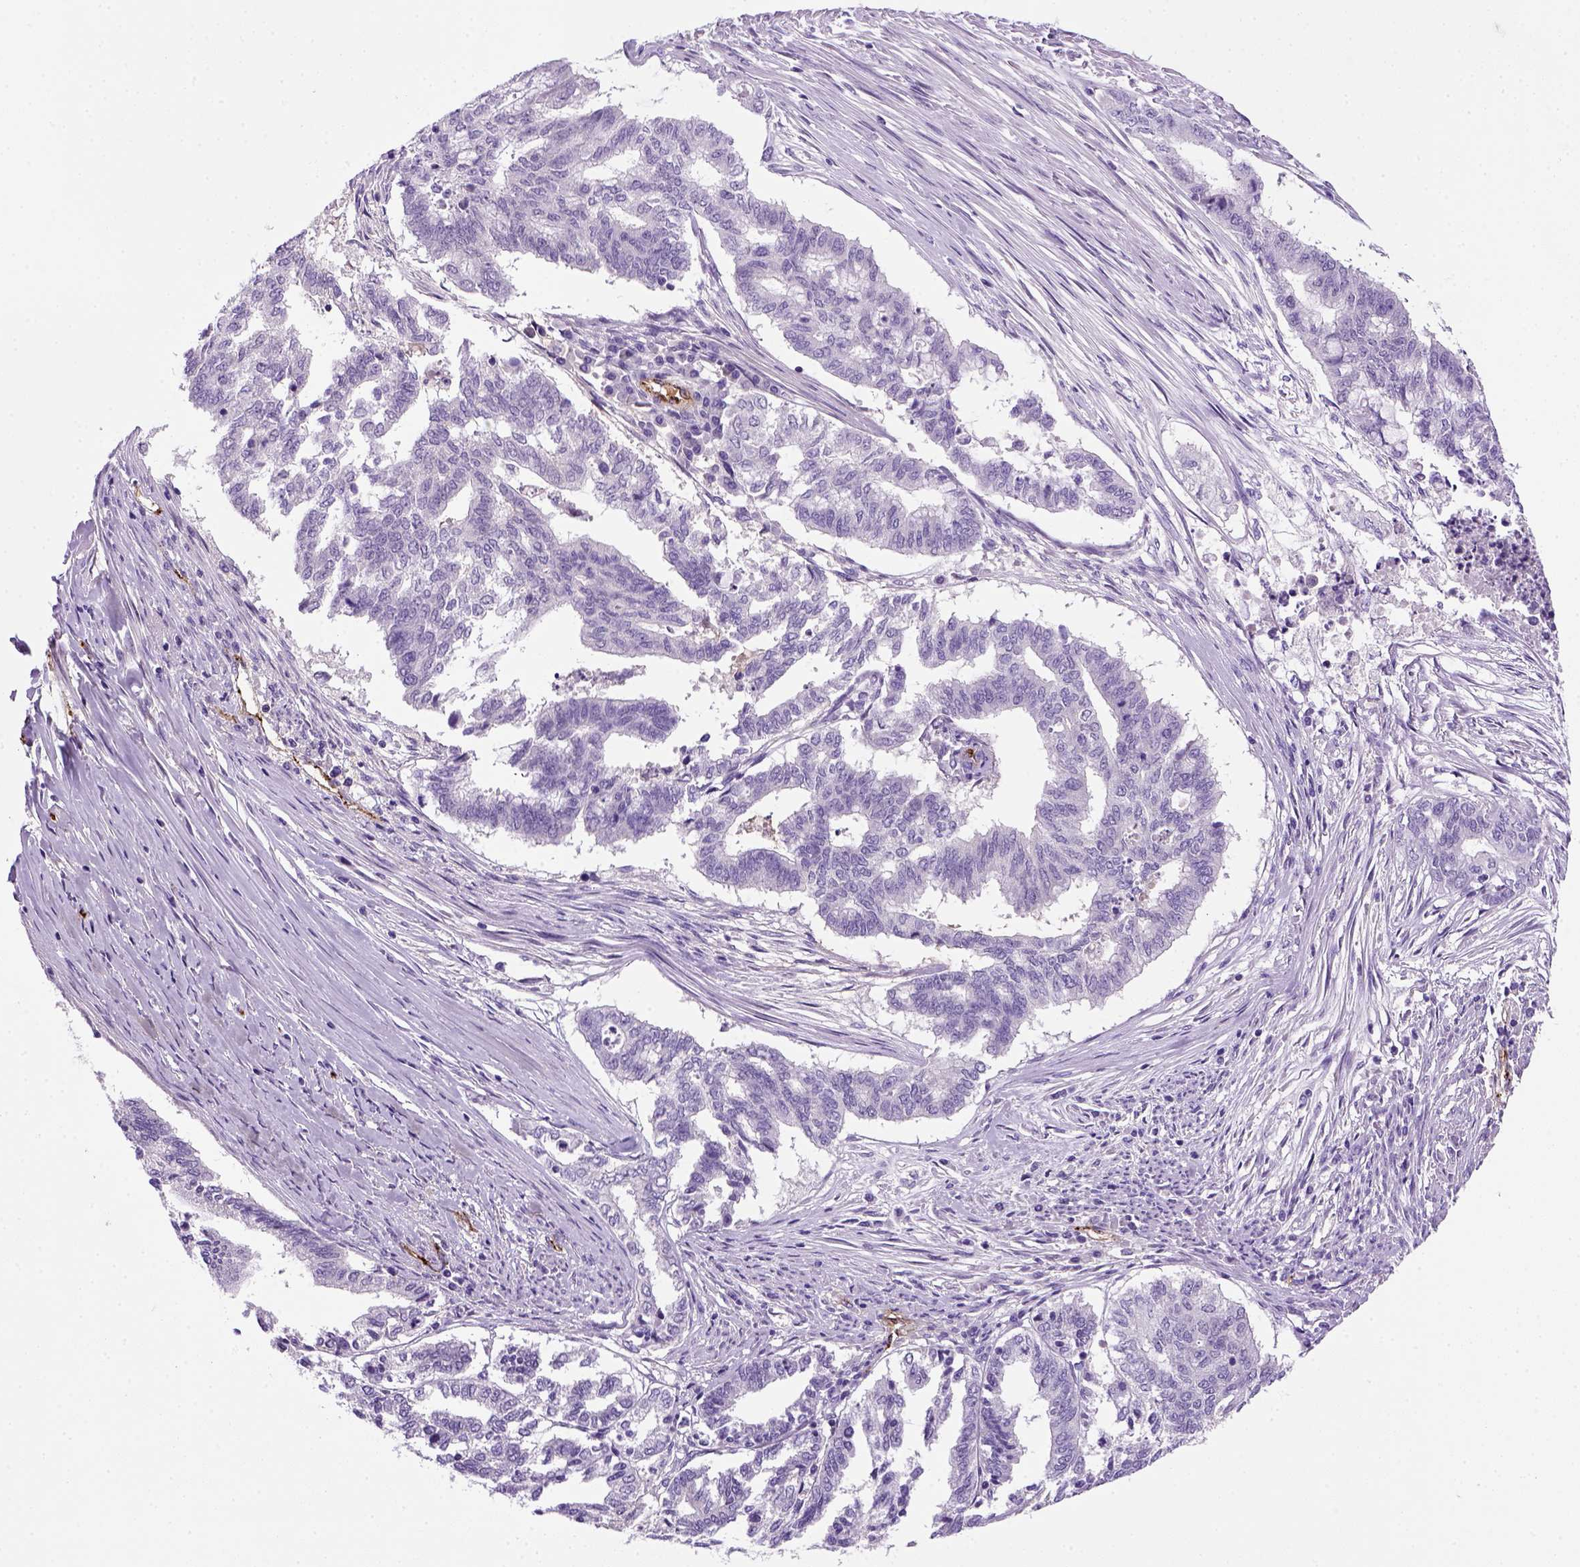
{"staining": {"intensity": "negative", "quantity": "none", "location": "none"}, "tissue": "endometrial cancer", "cell_type": "Tumor cells", "image_type": "cancer", "snomed": [{"axis": "morphology", "description": "Adenocarcinoma, NOS"}, {"axis": "topography", "description": "Endometrium"}], "caption": "Immunohistochemistry histopathology image of endometrial adenocarcinoma stained for a protein (brown), which demonstrates no positivity in tumor cells.", "gene": "VWF", "patient": {"sex": "female", "age": 79}}